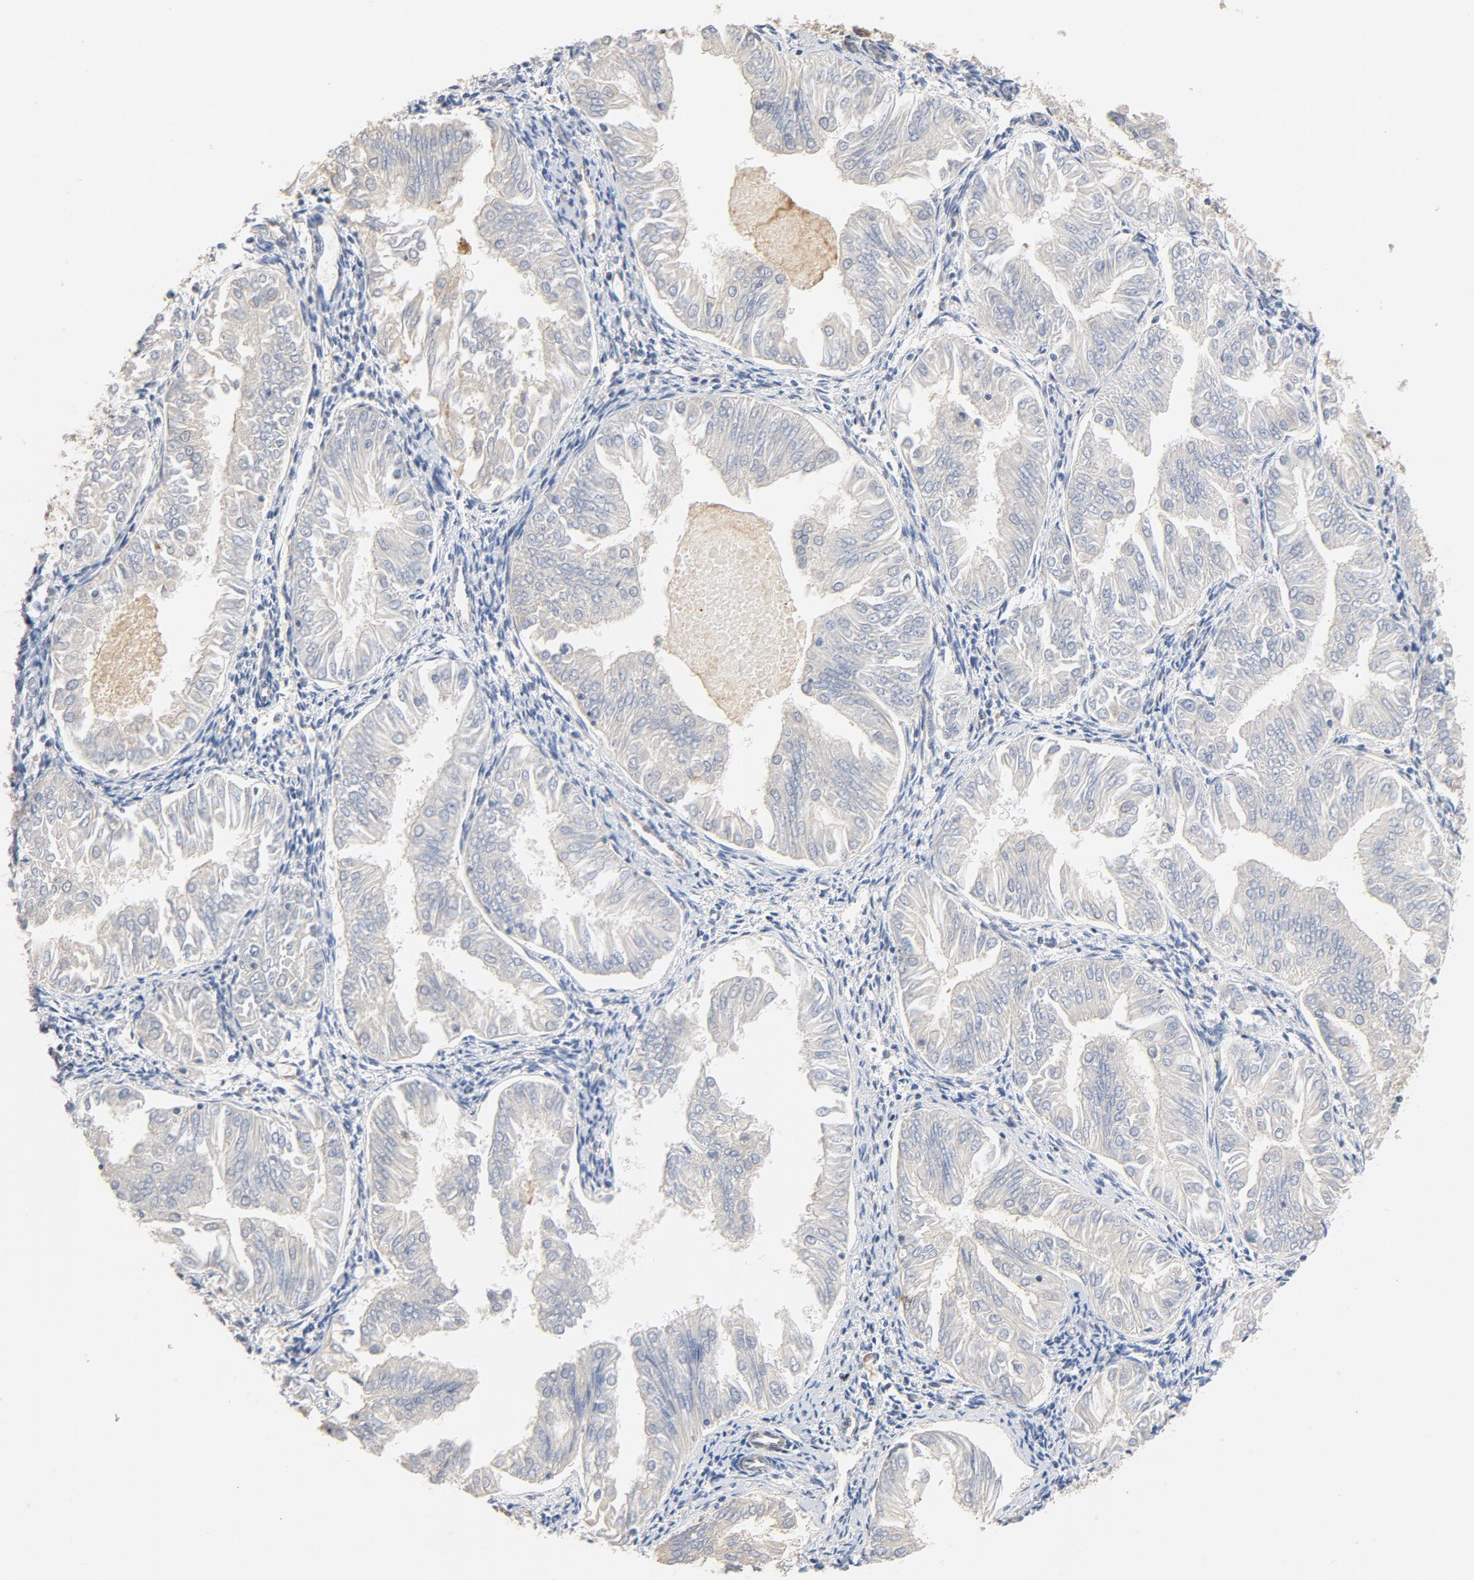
{"staining": {"intensity": "weak", "quantity": ">75%", "location": "cytoplasmic/membranous"}, "tissue": "endometrial cancer", "cell_type": "Tumor cells", "image_type": "cancer", "snomed": [{"axis": "morphology", "description": "Adenocarcinoma, NOS"}, {"axis": "topography", "description": "Endometrium"}], "caption": "An image showing weak cytoplasmic/membranous positivity in approximately >75% of tumor cells in endometrial adenocarcinoma, as visualized by brown immunohistochemical staining.", "gene": "UBE2J1", "patient": {"sex": "female", "age": 53}}